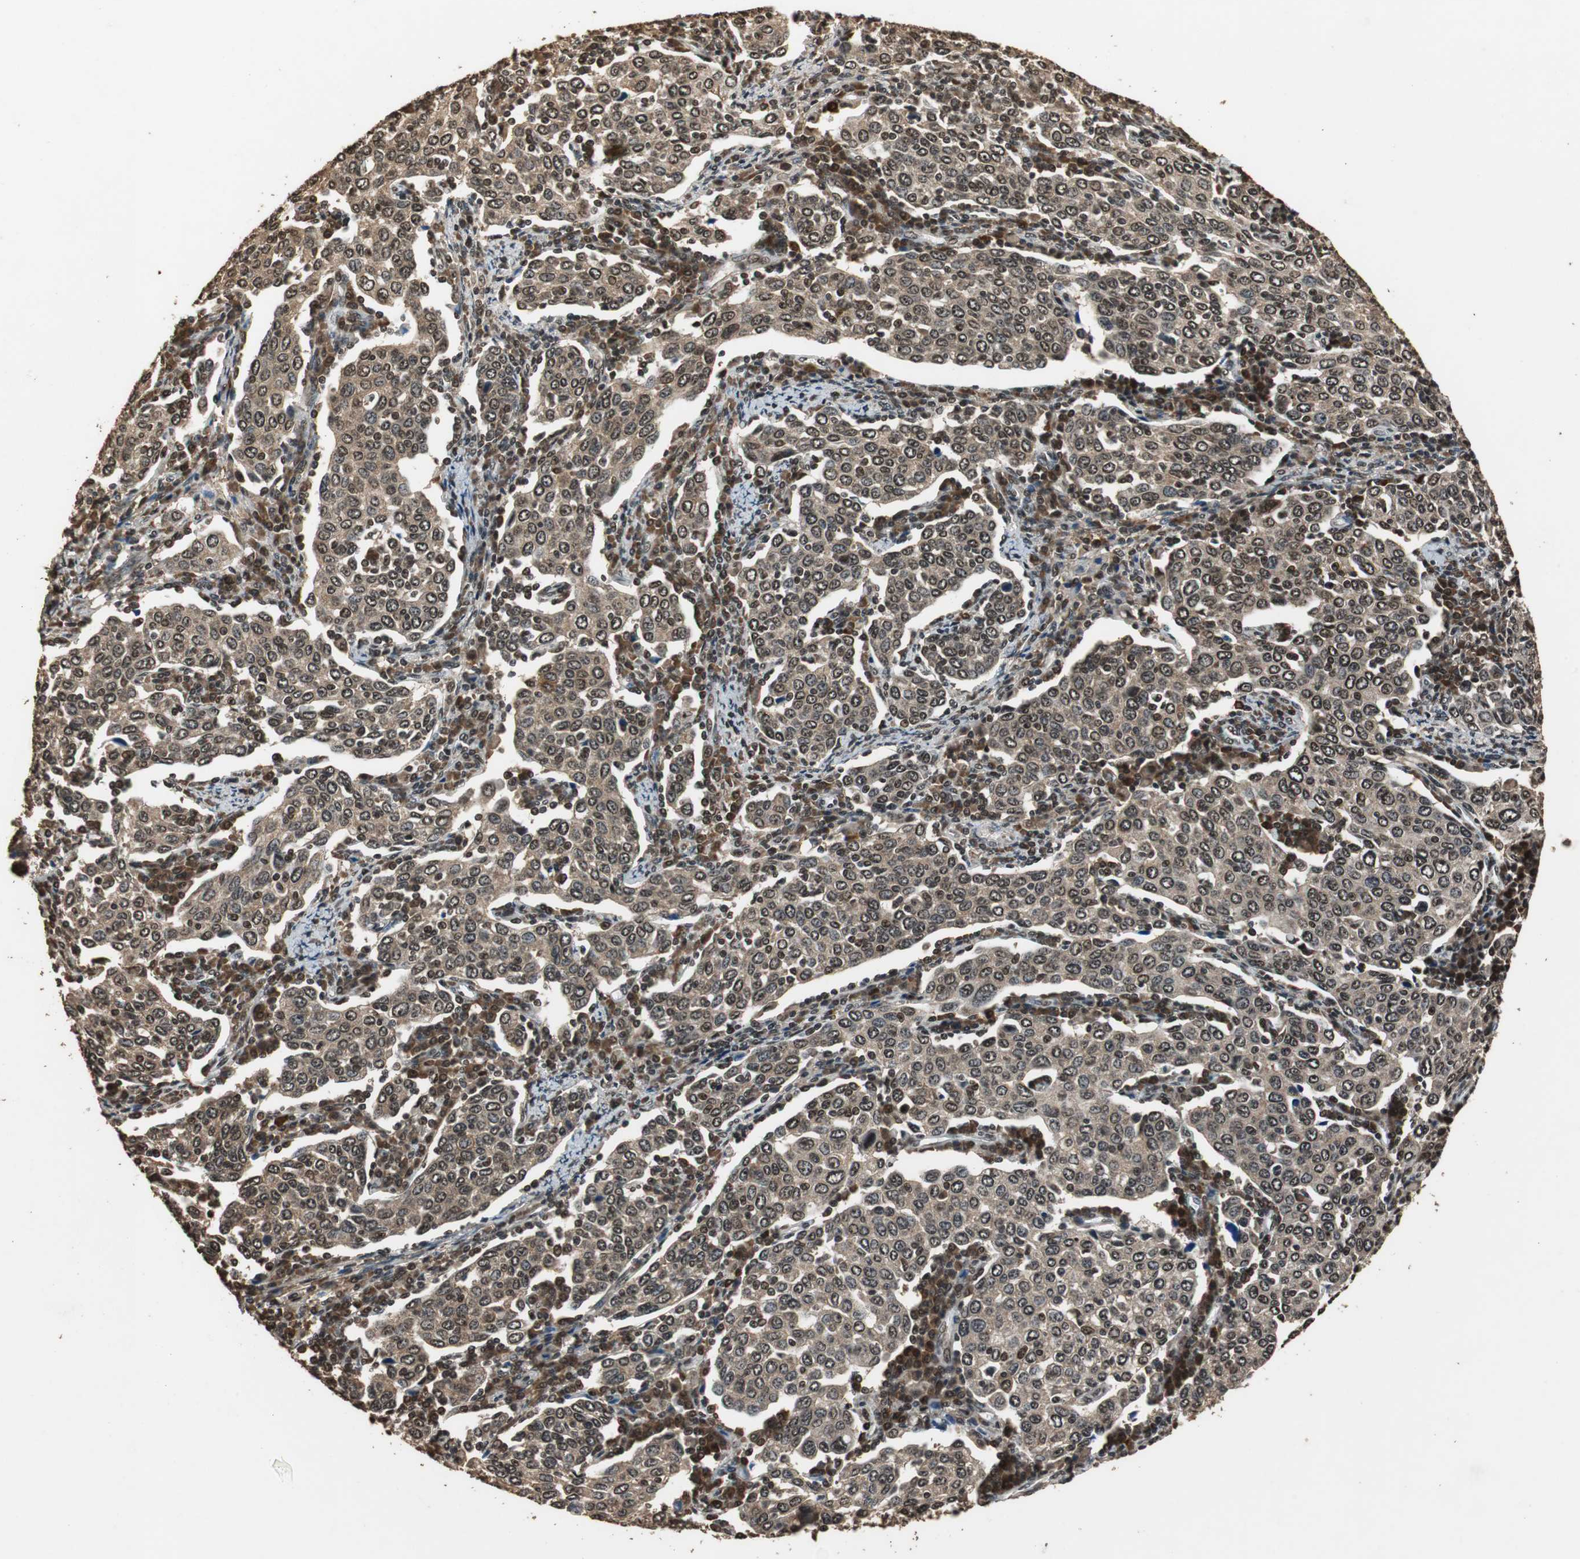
{"staining": {"intensity": "moderate", "quantity": ">75%", "location": "cytoplasmic/membranous,nuclear"}, "tissue": "cervical cancer", "cell_type": "Tumor cells", "image_type": "cancer", "snomed": [{"axis": "morphology", "description": "Squamous cell carcinoma, NOS"}, {"axis": "topography", "description": "Cervix"}], "caption": "A micrograph of cervical squamous cell carcinoma stained for a protein reveals moderate cytoplasmic/membranous and nuclear brown staining in tumor cells.", "gene": "ZNF18", "patient": {"sex": "female", "age": 40}}